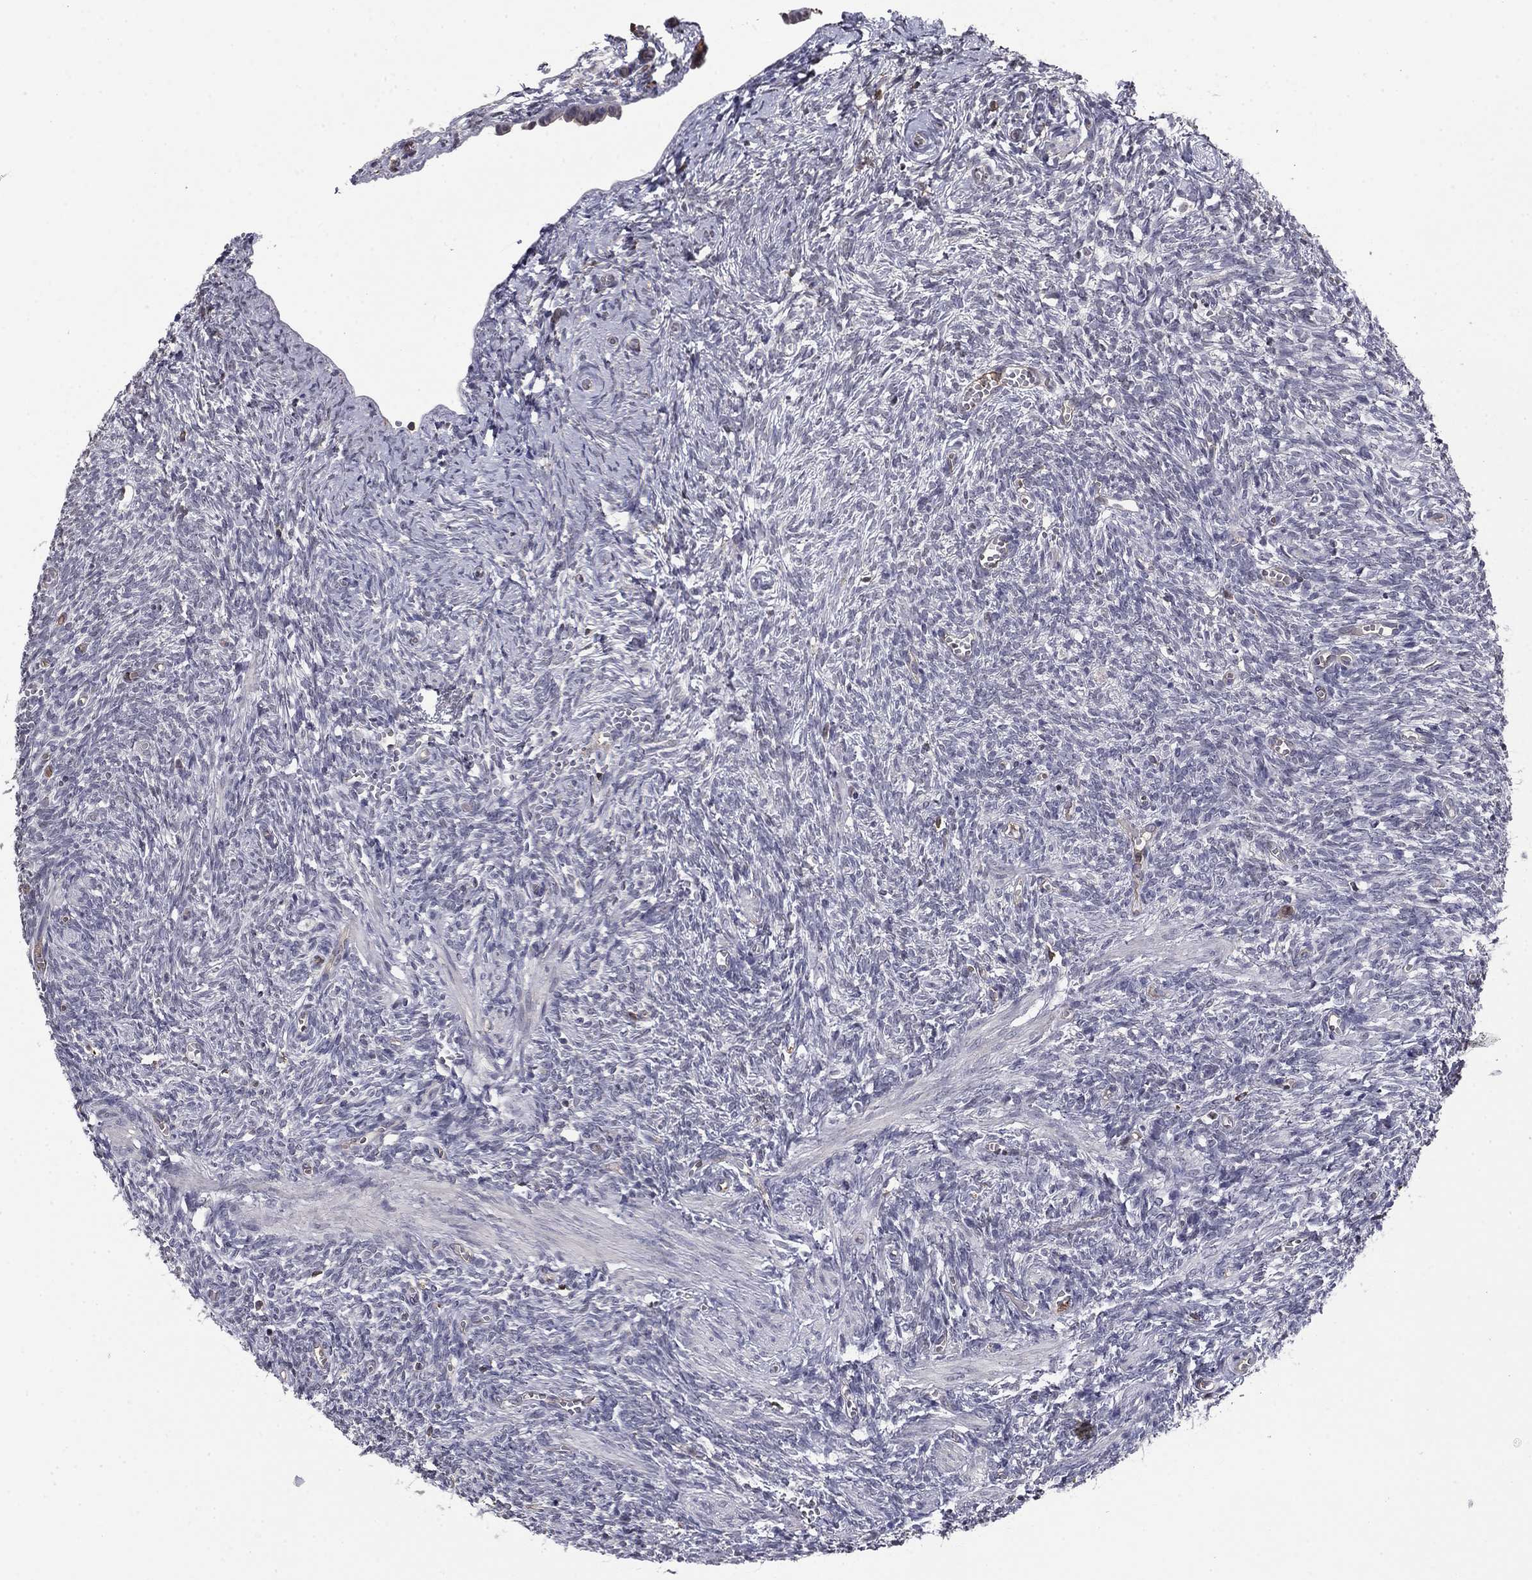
{"staining": {"intensity": "weak", "quantity": "25%-75%", "location": "cytoplasmic/membranous"}, "tissue": "ovary", "cell_type": "Follicle cells", "image_type": "normal", "snomed": [{"axis": "morphology", "description": "Normal tissue, NOS"}, {"axis": "topography", "description": "Ovary"}], "caption": "Brown immunohistochemical staining in benign human ovary shows weak cytoplasmic/membranous expression in about 25%-75% of follicle cells. (Brightfield microscopy of DAB IHC at high magnification).", "gene": "PLCB2", "patient": {"sex": "female", "age": 43}}